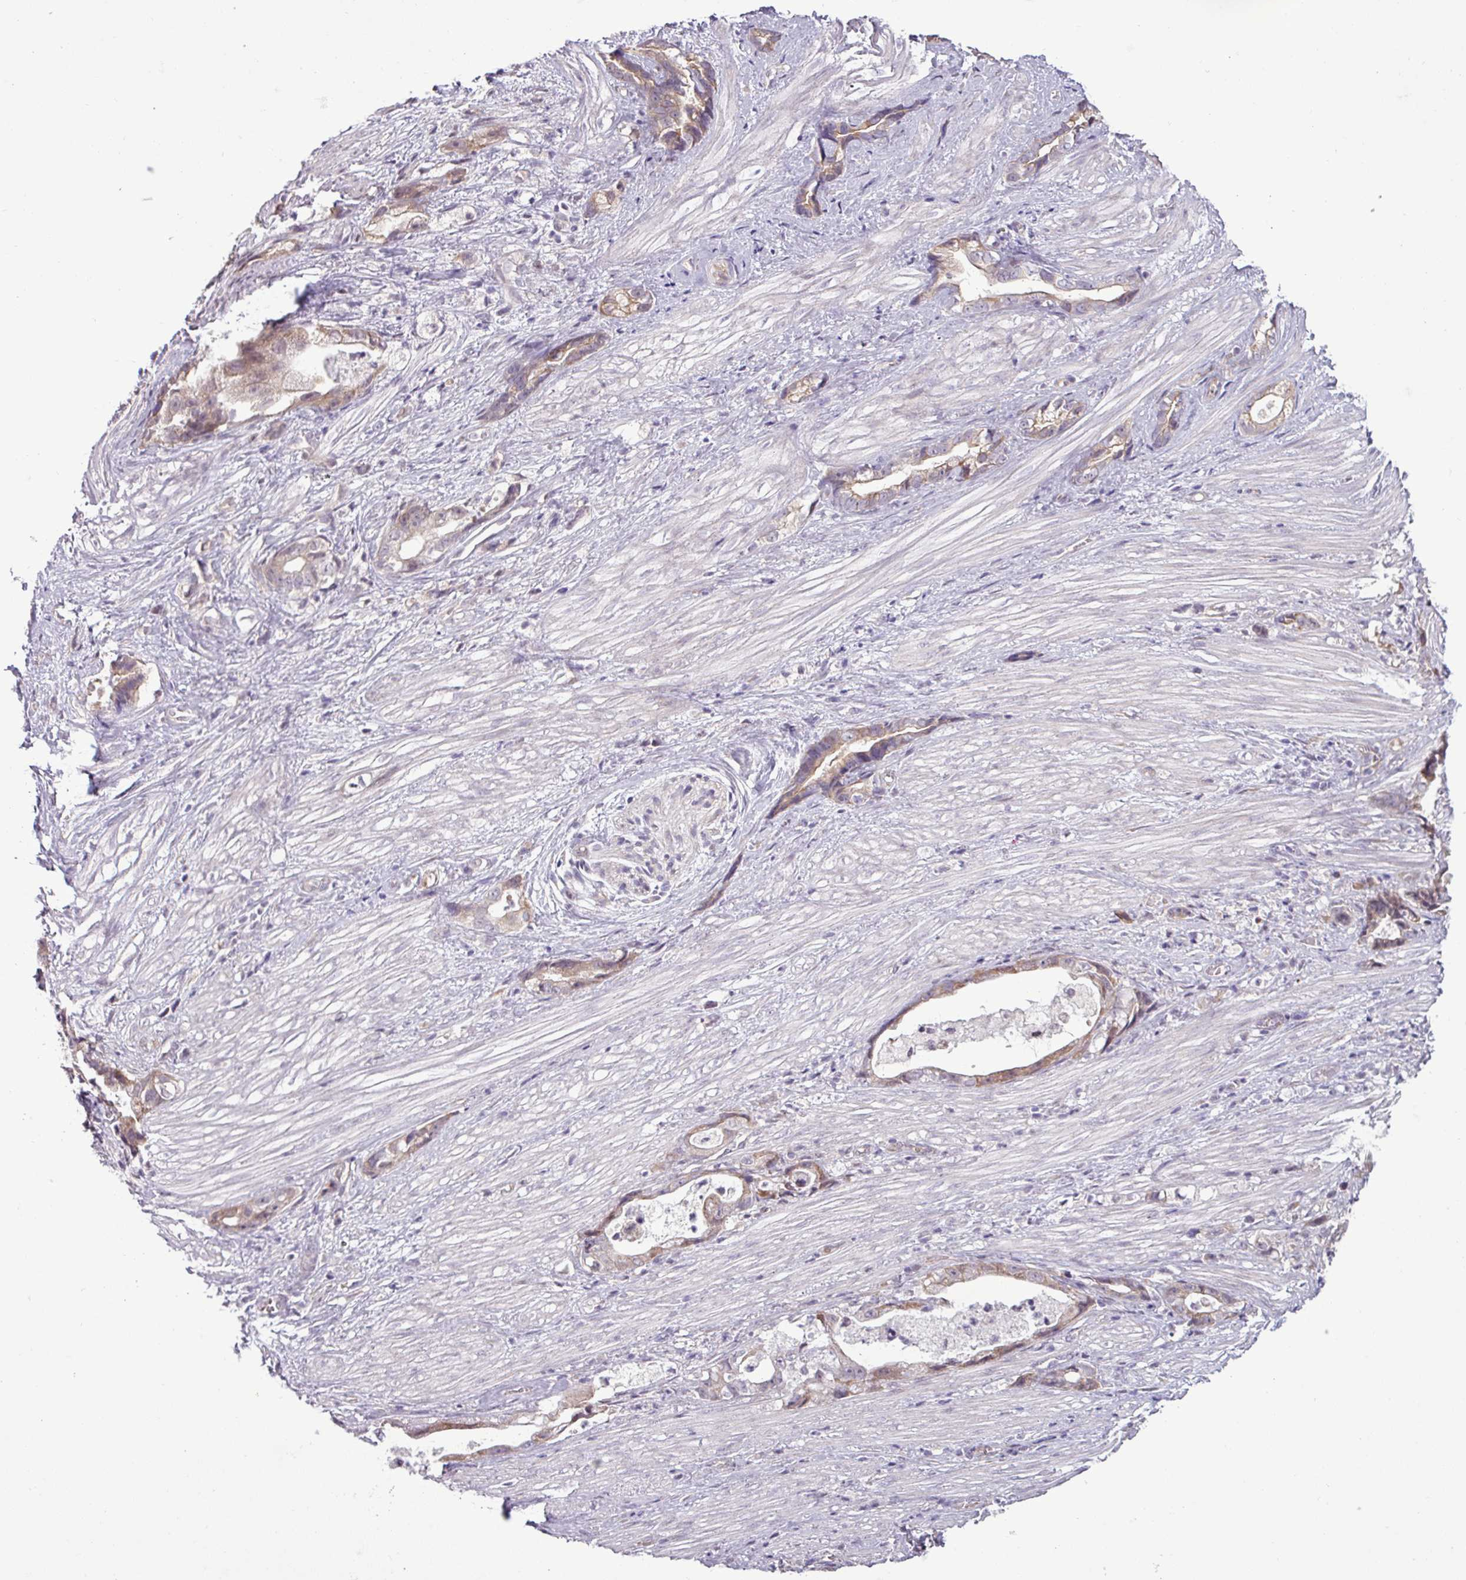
{"staining": {"intensity": "weak", "quantity": ">75%", "location": "cytoplasmic/membranous"}, "tissue": "stomach cancer", "cell_type": "Tumor cells", "image_type": "cancer", "snomed": [{"axis": "morphology", "description": "Adenocarcinoma, NOS"}, {"axis": "topography", "description": "Stomach"}], "caption": "Brown immunohistochemical staining in stomach cancer (adenocarcinoma) shows weak cytoplasmic/membranous expression in about >75% of tumor cells.", "gene": "GPT2", "patient": {"sex": "male", "age": 55}}